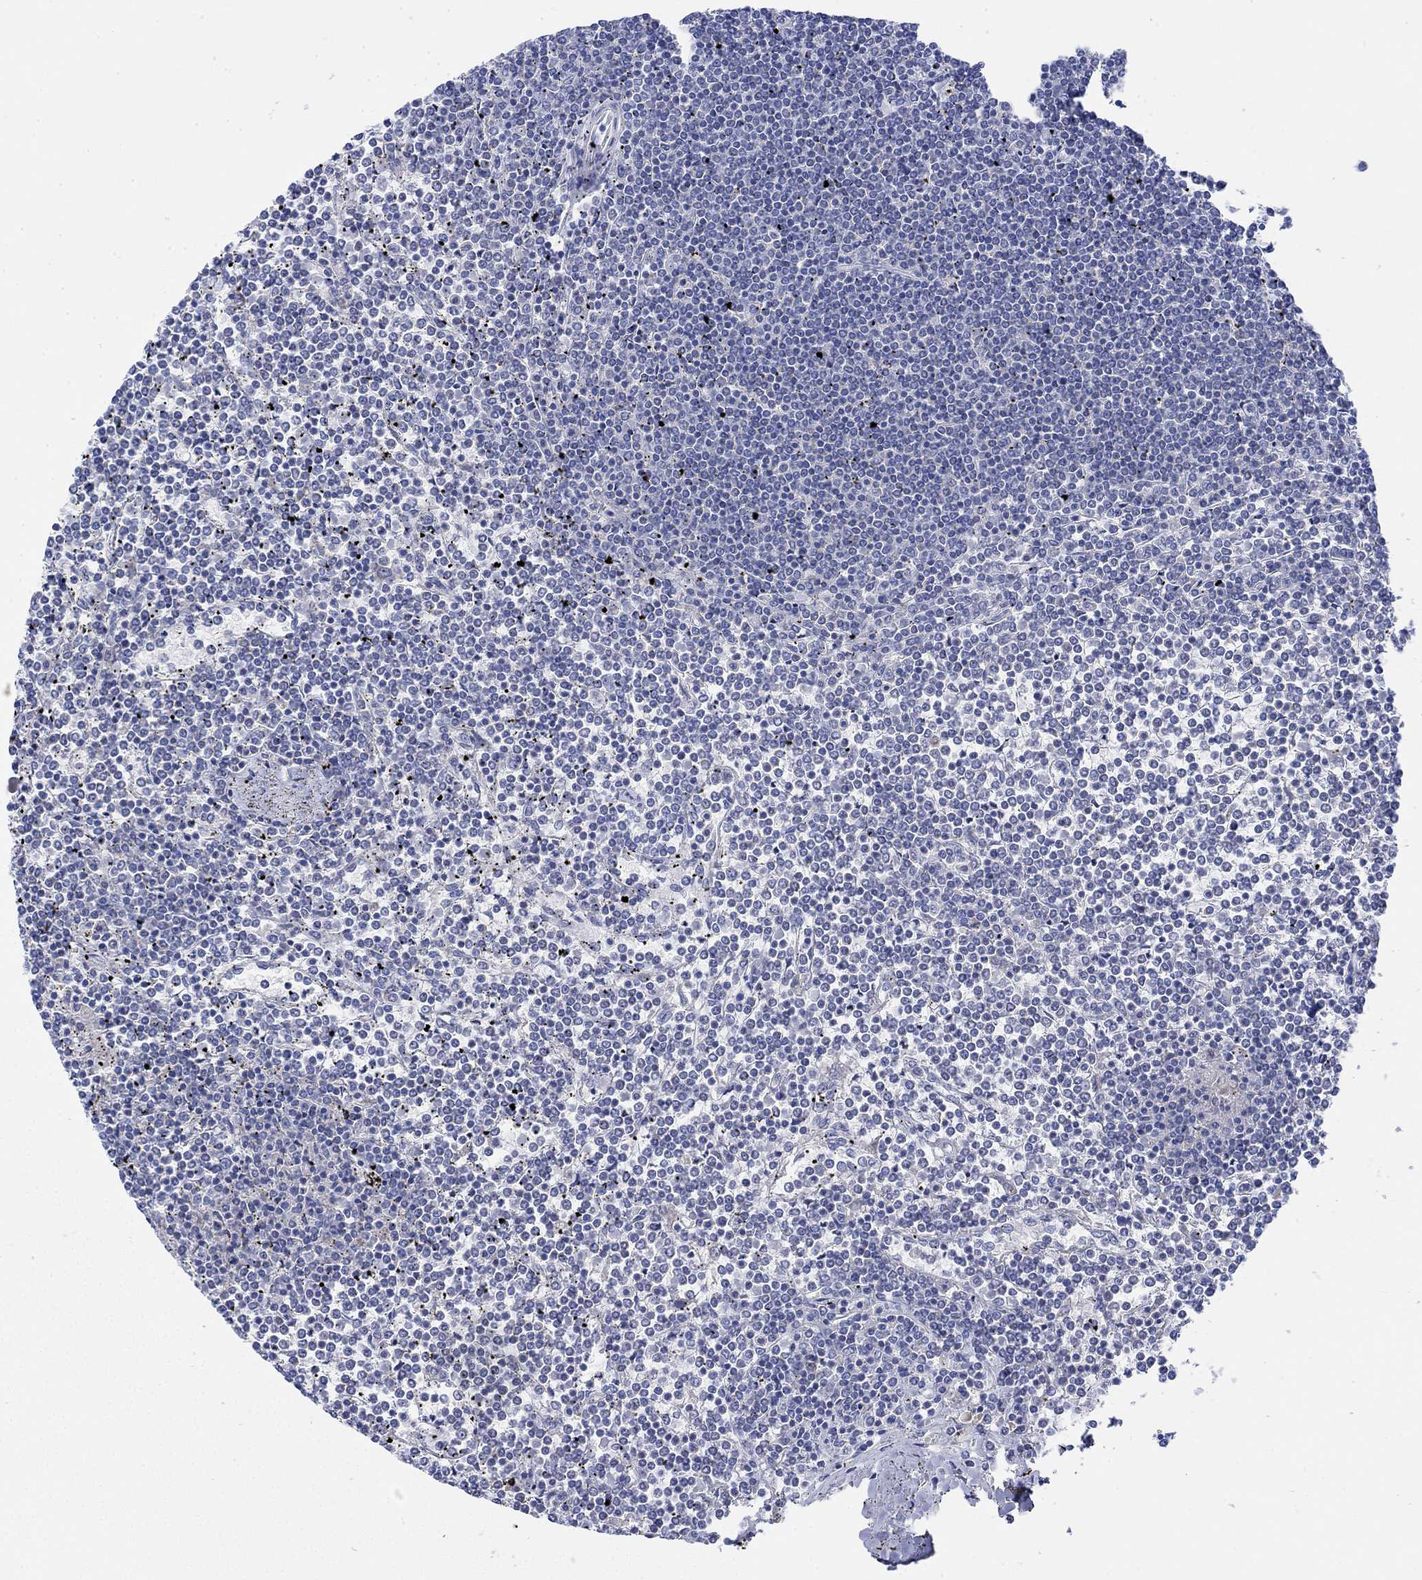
{"staining": {"intensity": "negative", "quantity": "none", "location": "none"}, "tissue": "lymphoma", "cell_type": "Tumor cells", "image_type": "cancer", "snomed": [{"axis": "morphology", "description": "Malignant lymphoma, non-Hodgkin's type, Low grade"}, {"axis": "topography", "description": "Spleen"}], "caption": "Protein analysis of low-grade malignant lymphoma, non-Hodgkin's type shows no significant positivity in tumor cells.", "gene": "REEP6", "patient": {"sex": "female", "age": 19}}